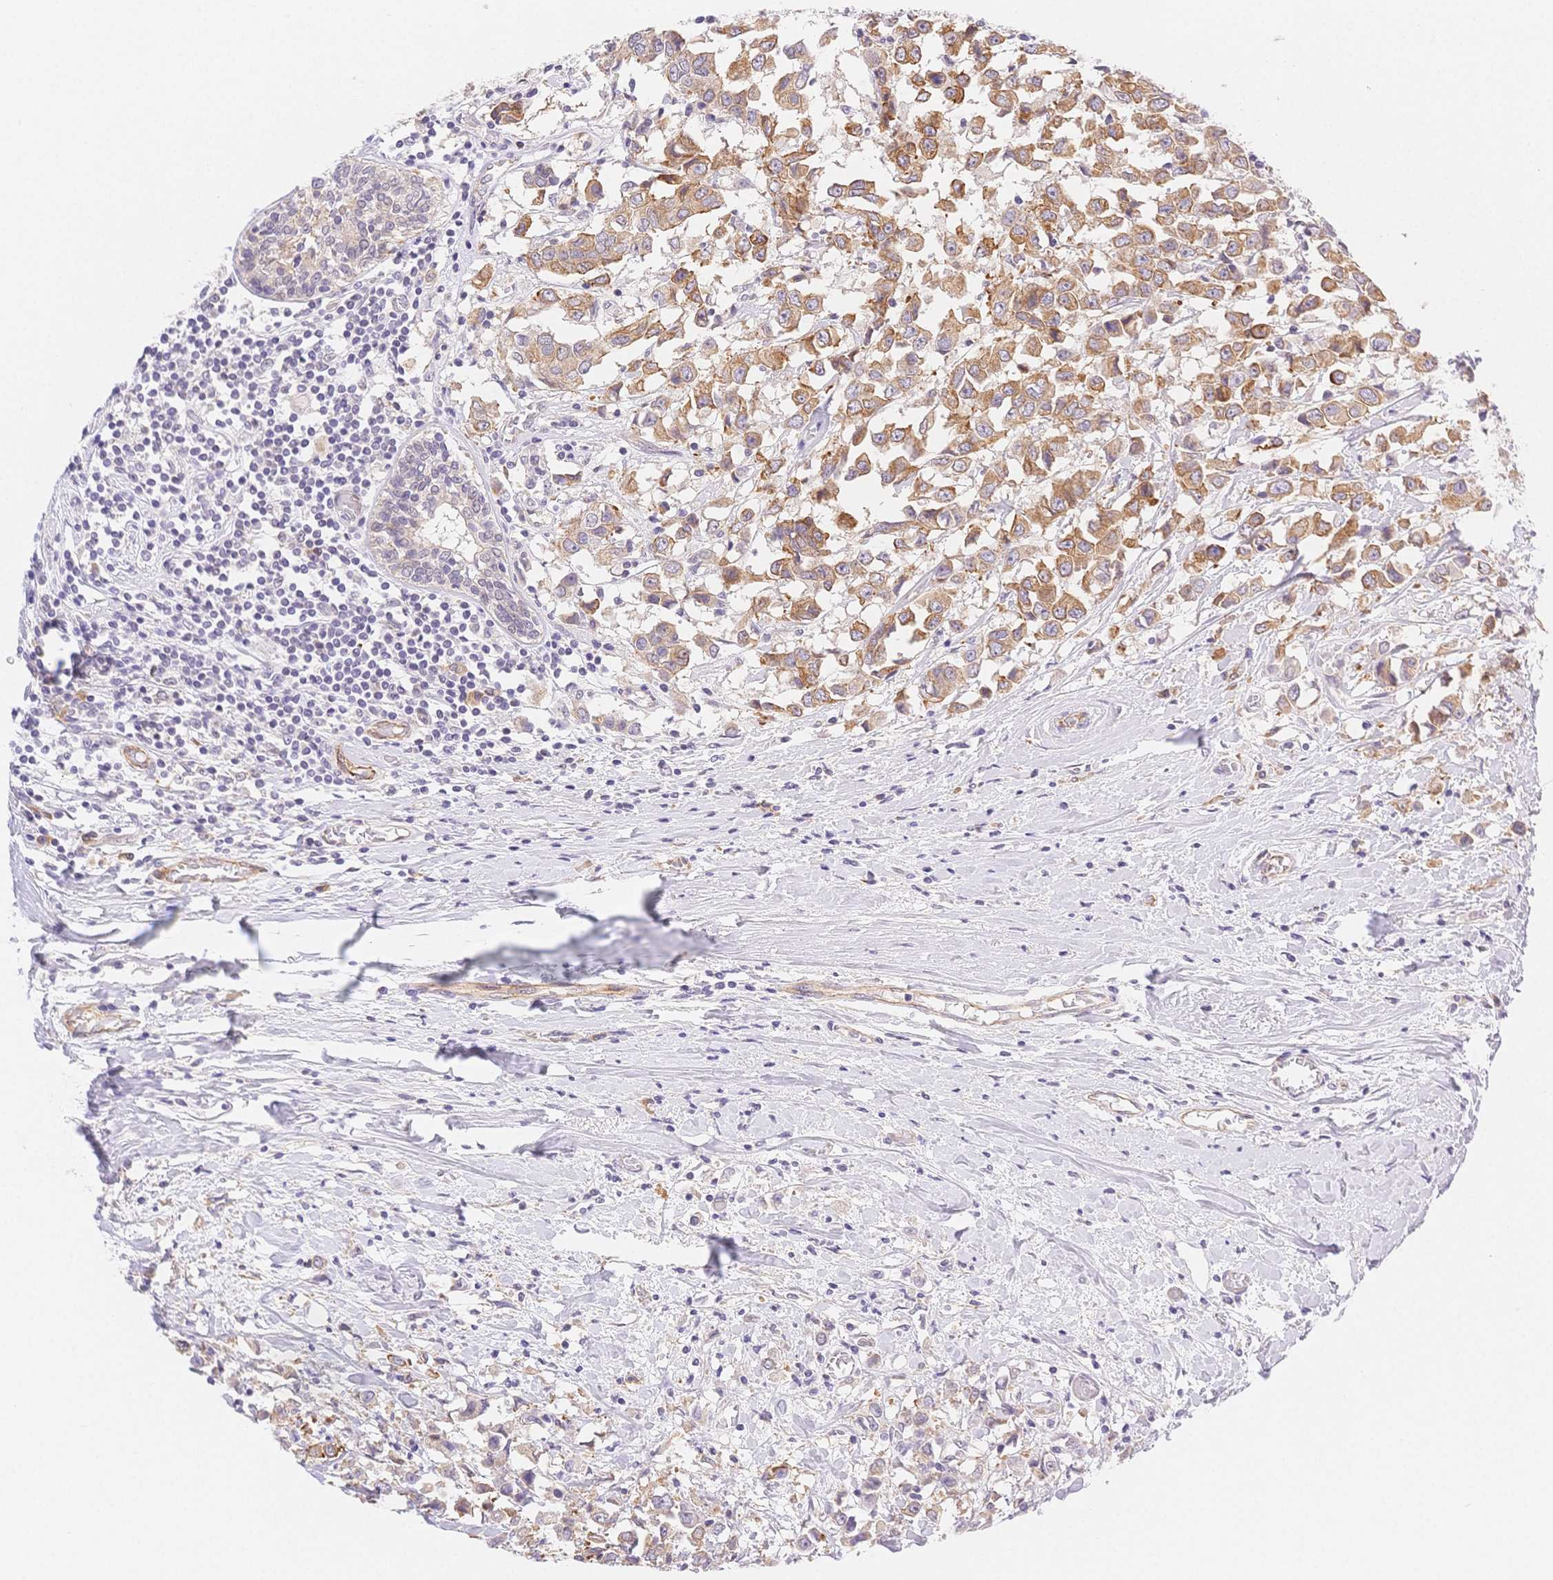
{"staining": {"intensity": "moderate", "quantity": ">75%", "location": "cytoplasmic/membranous"}, "tissue": "breast cancer", "cell_type": "Tumor cells", "image_type": "cancer", "snomed": [{"axis": "morphology", "description": "Duct carcinoma"}, {"axis": "topography", "description": "Breast"}], "caption": "Breast intraductal carcinoma was stained to show a protein in brown. There is medium levels of moderate cytoplasmic/membranous staining in approximately >75% of tumor cells.", "gene": "CSN1S1", "patient": {"sex": "female", "age": 61}}